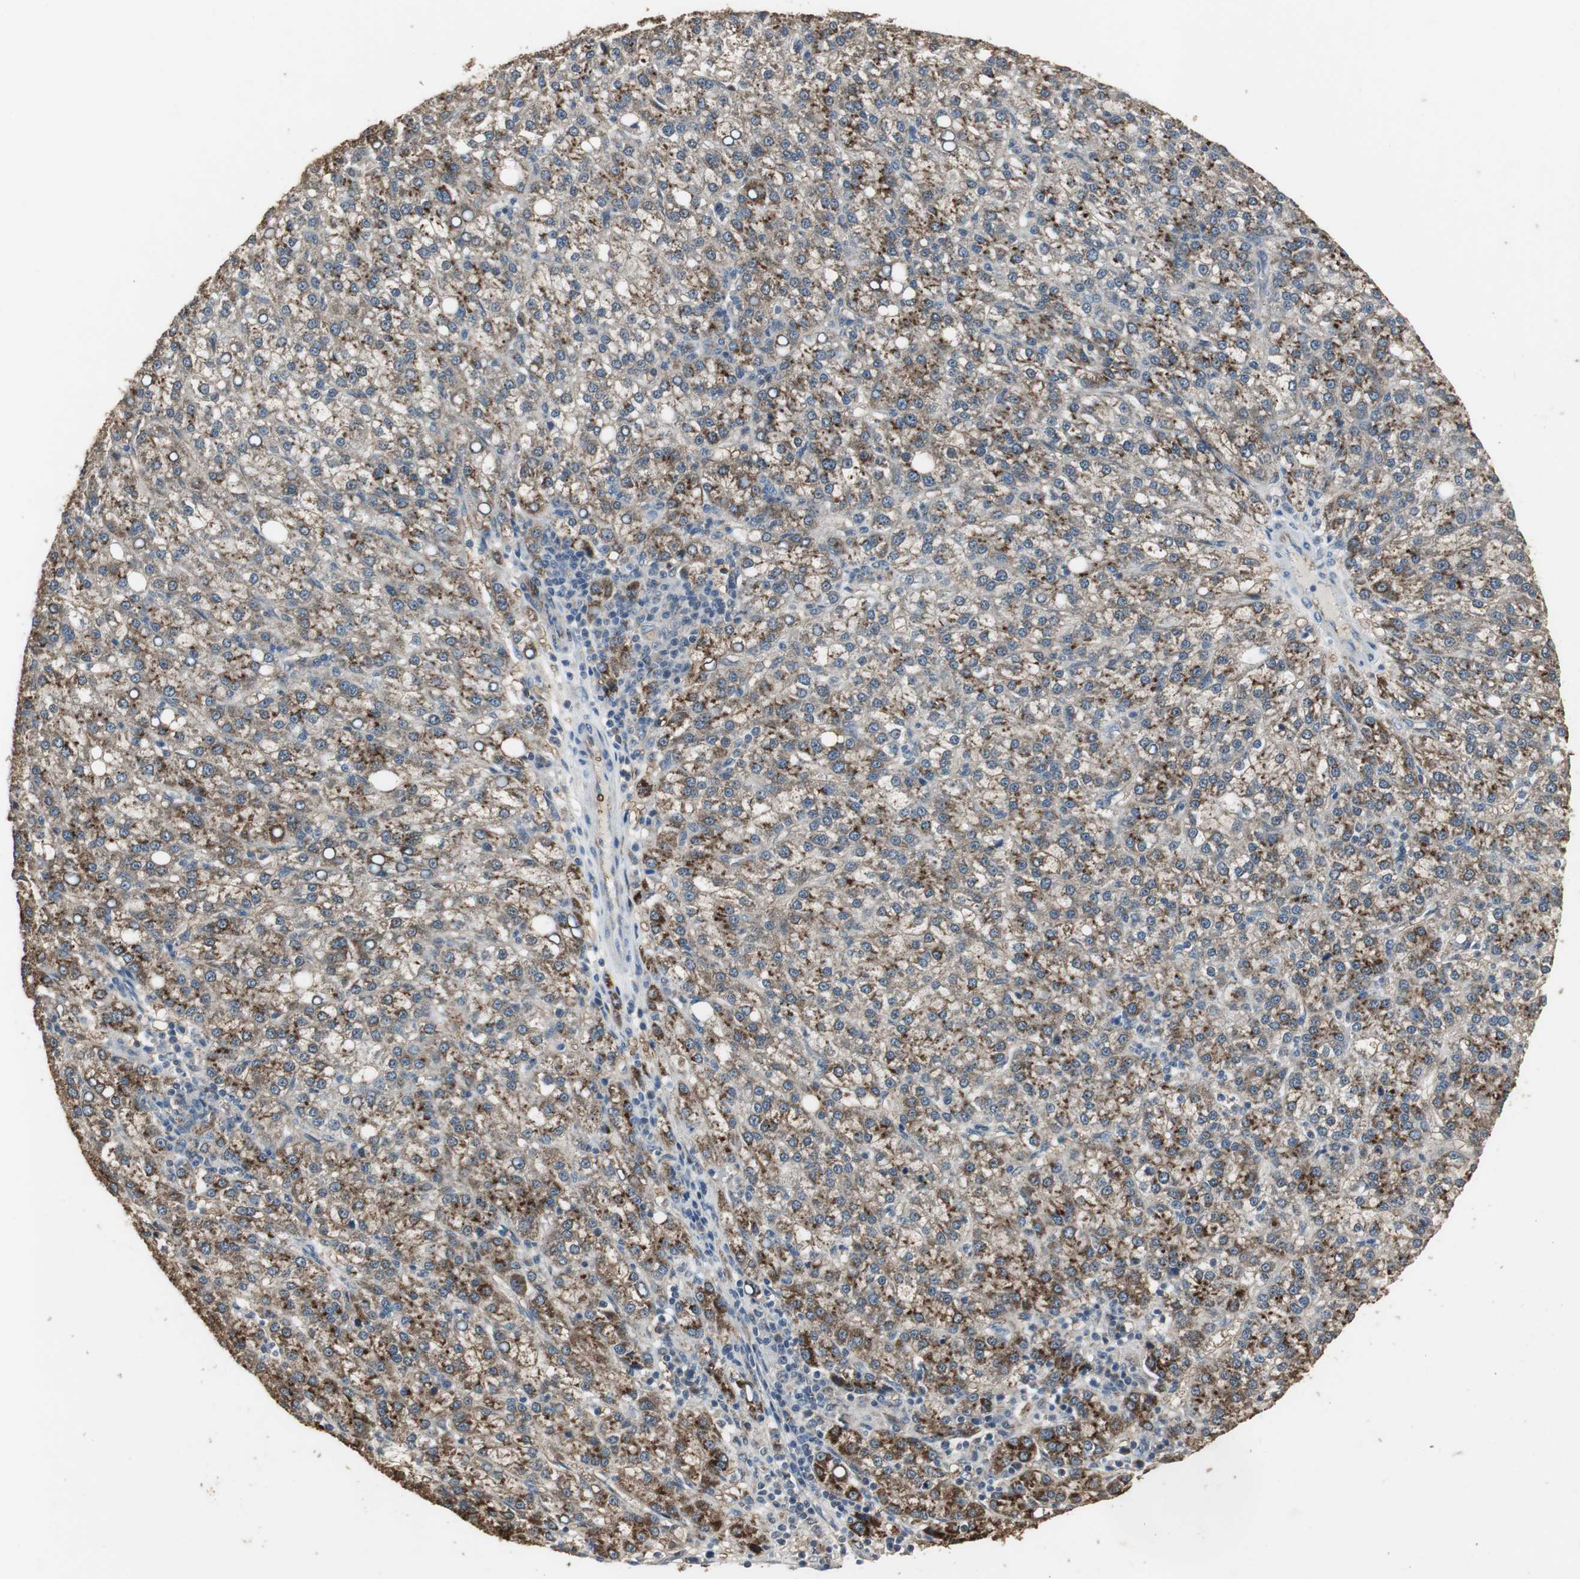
{"staining": {"intensity": "strong", "quantity": "25%-75%", "location": "cytoplasmic/membranous"}, "tissue": "liver cancer", "cell_type": "Tumor cells", "image_type": "cancer", "snomed": [{"axis": "morphology", "description": "Carcinoma, Hepatocellular, NOS"}, {"axis": "topography", "description": "Liver"}], "caption": "Protein analysis of liver hepatocellular carcinoma tissue shows strong cytoplasmic/membranous positivity in about 25%-75% of tumor cells.", "gene": "JTB", "patient": {"sex": "female", "age": 58}}